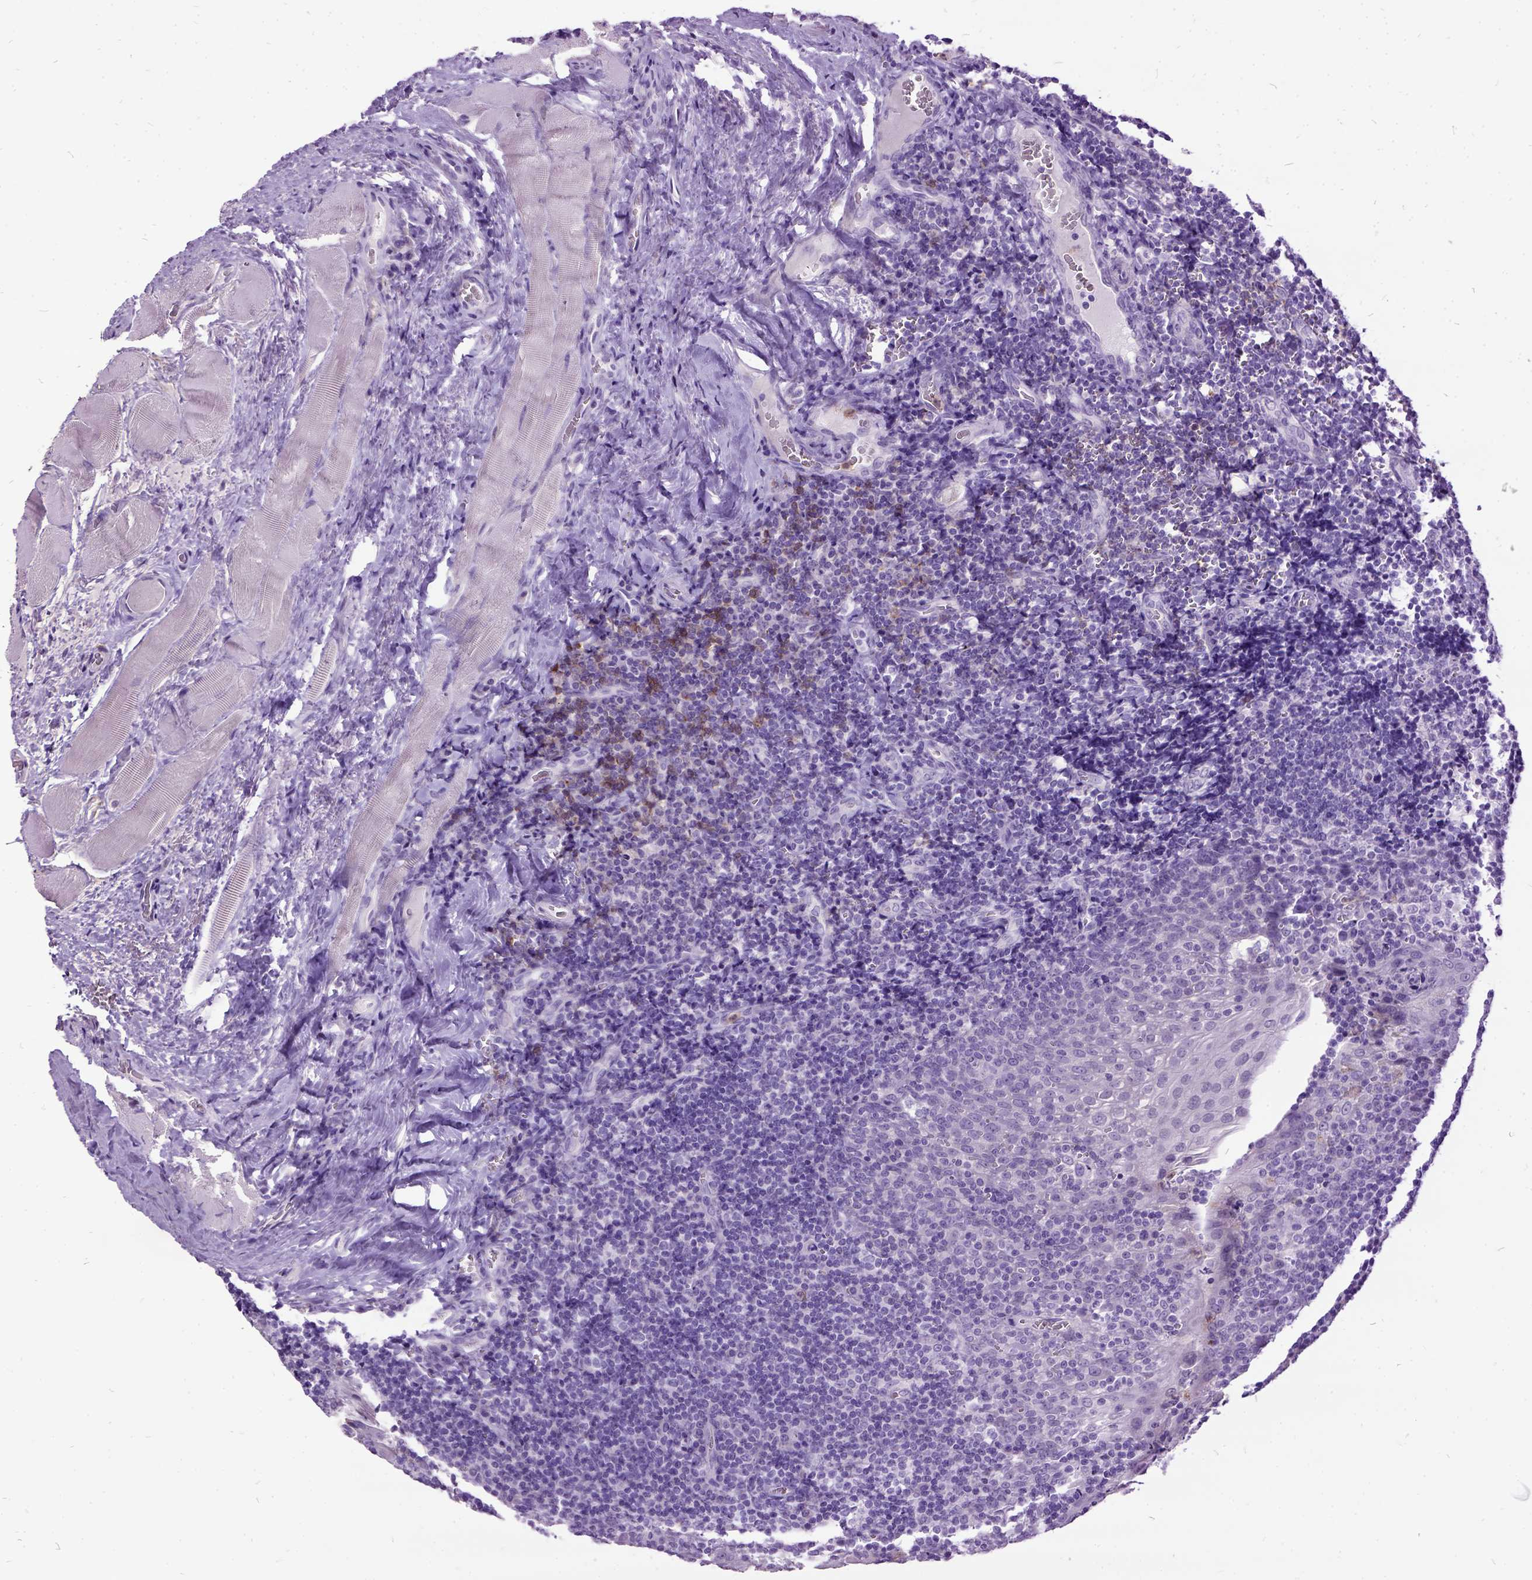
{"staining": {"intensity": "negative", "quantity": "none", "location": "none"}, "tissue": "tonsil", "cell_type": "Germinal center cells", "image_type": "normal", "snomed": [{"axis": "morphology", "description": "Normal tissue, NOS"}, {"axis": "morphology", "description": "Inflammation, NOS"}, {"axis": "topography", "description": "Tonsil"}], "caption": "The immunohistochemistry image has no significant staining in germinal center cells of tonsil.", "gene": "MME", "patient": {"sex": "female", "age": 31}}